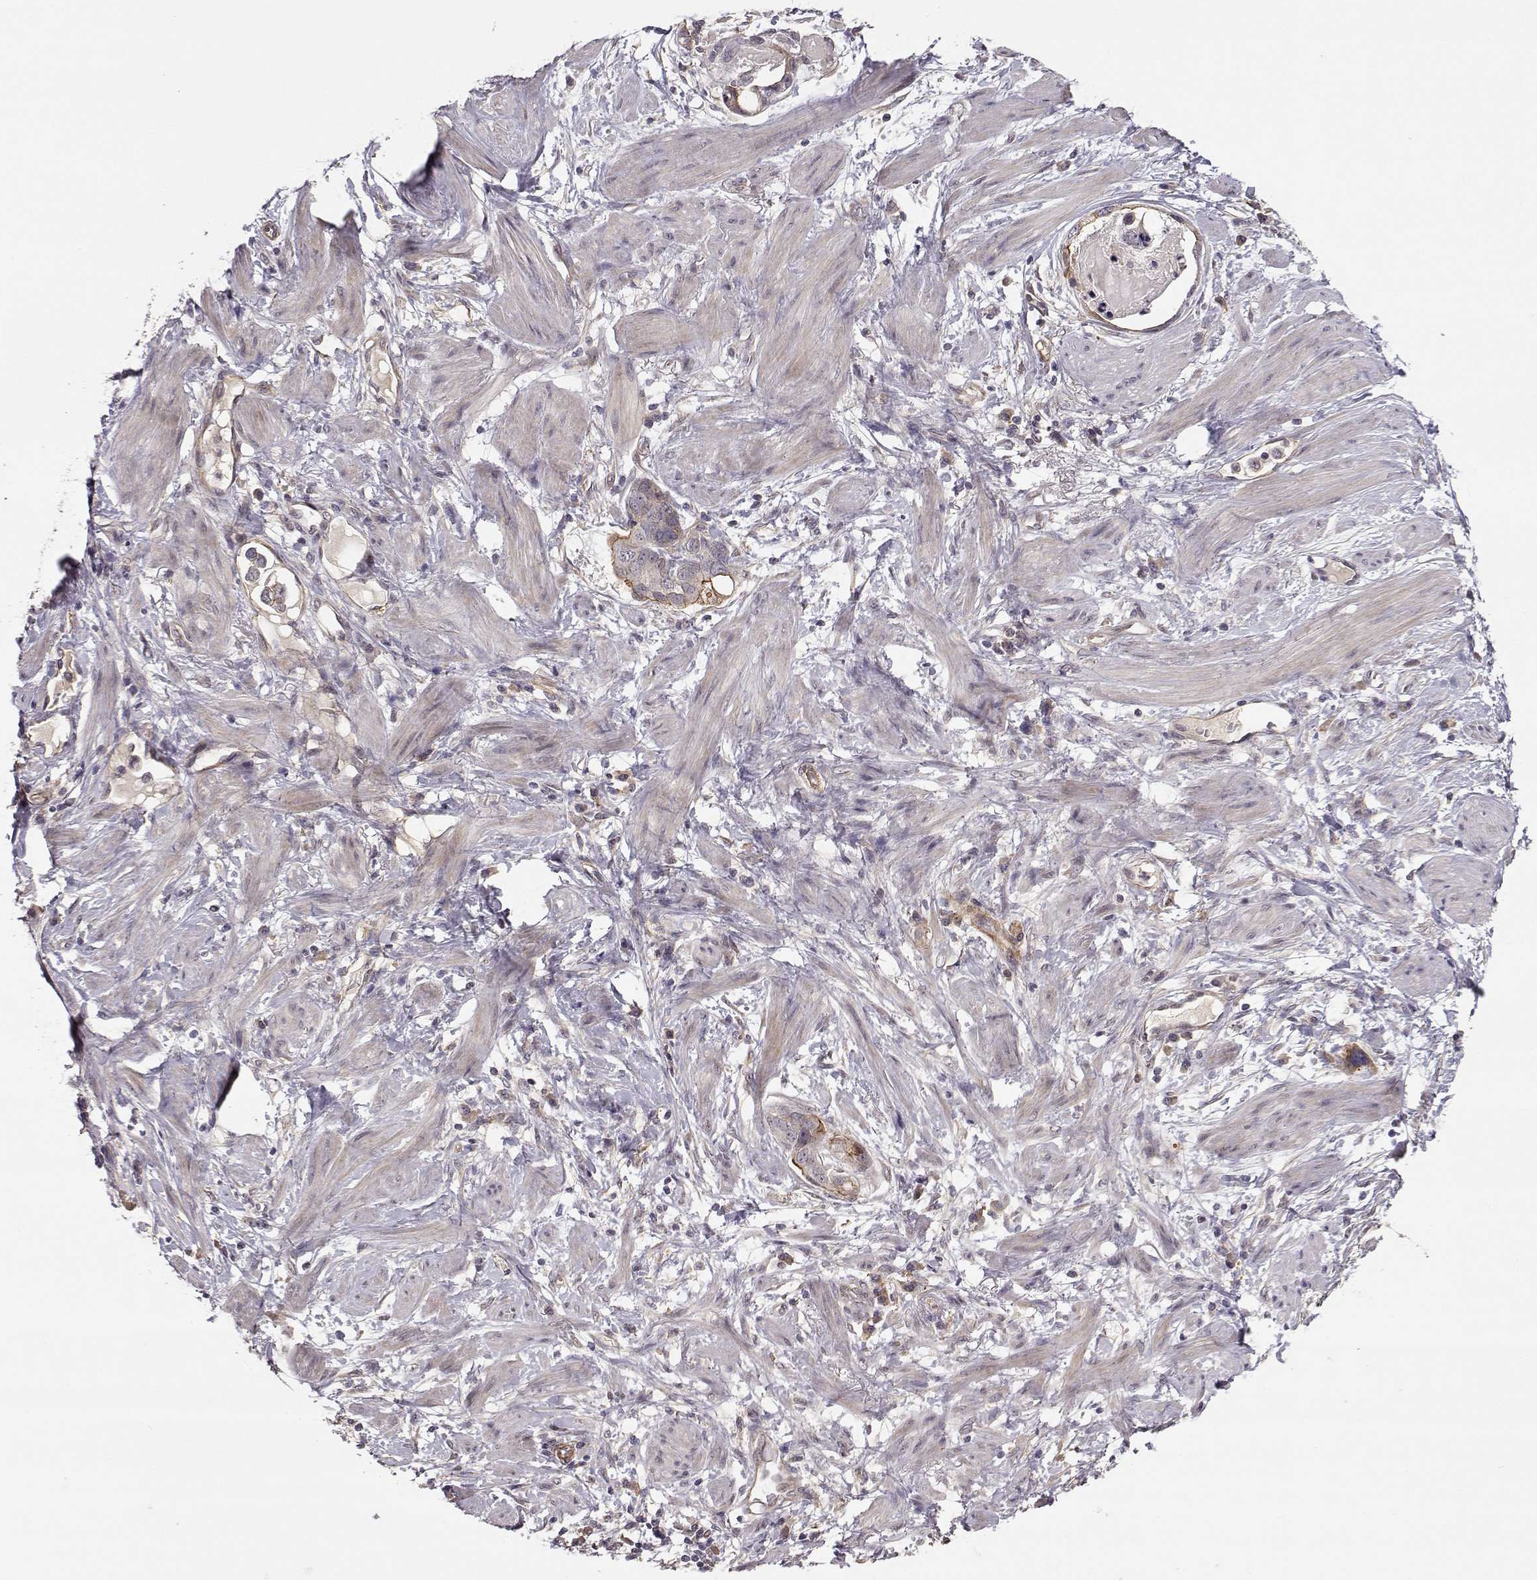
{"staining": {"intensity": "moderate", "quantity": "25%-75%", "location": "cytoplasmic/membranous"}, "tissue": "stomach cancer", "cell_type": "Tumor cells", "image_type": "cancer", "snomed": [{"axis": "morphology", "description": "Adenocarcinoma, NOS"}, {"axis": "topography", "description": "Stomach, lower"}], "caption": "Protein positivity by immunohistochemistry reveals moderate cytoplasmic/membranous expression in about 25%-75% of tumor cells in adenocarcinoma (stomach).", "gene": "PLEKHG3", "patient": {"sex": "female", "age": 93}}